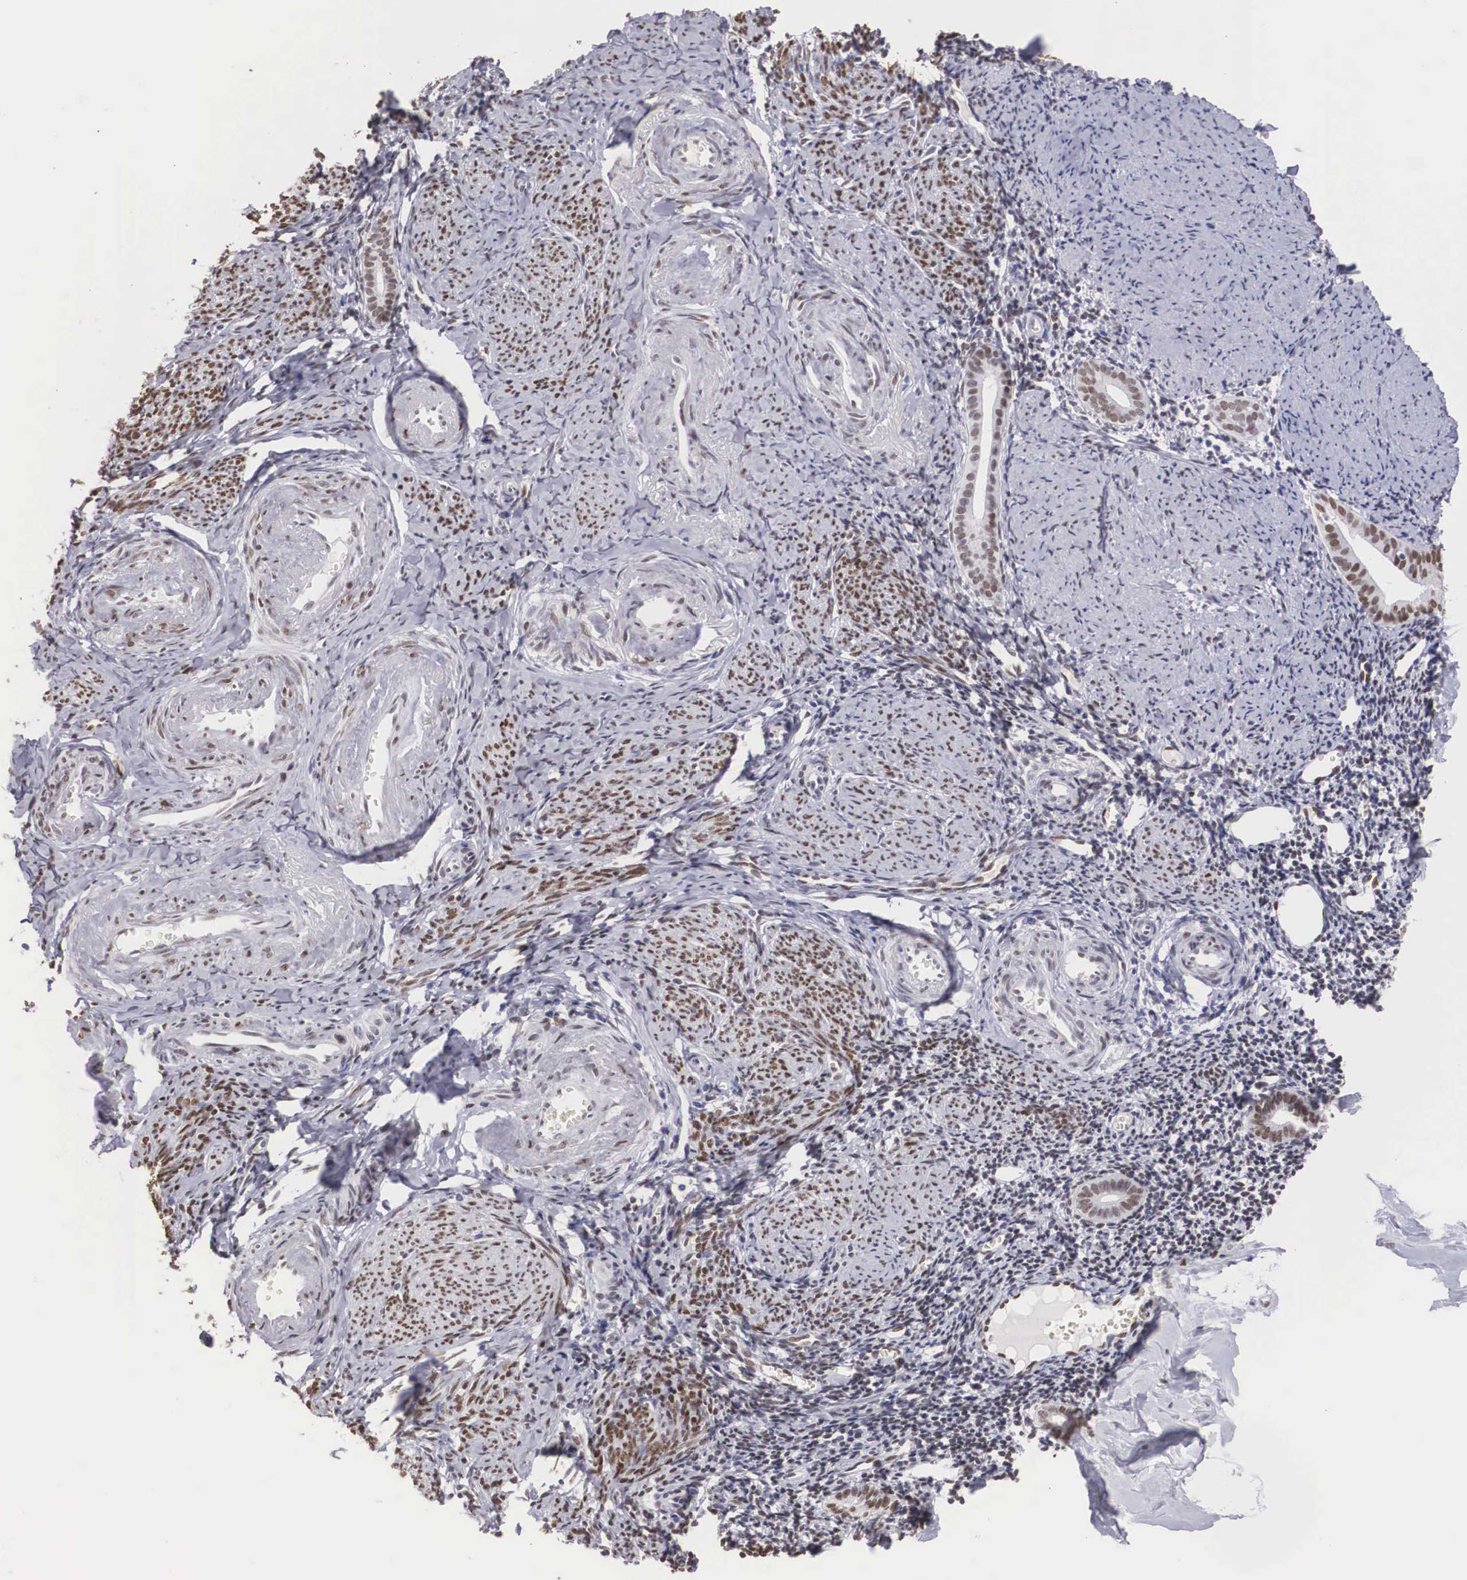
{"staining": {"intensity": "moderate", "quantity": "25%-75%", "location": "nuclear"}, "tissue": "endometrium", "cell_type": "Cells in endometrial stroma", "image_type": "normal", "snomed": [{"axis": "morphology", "description": "Normal tissue, NOS"}, {"axis": "morphology", "description": "Neoplasm, benign, NOS"}, {"axis": "topography", "description": "Uterus"}], "caption": "A micrograph showing moderate nuclear staining in about 25%-75% of cells in endometrial stroma in benign endometrium, as visualized by brown immunohistochemical staining.", "gene": "HMGN5", "patient": {"sex": "female", "age": 55}}